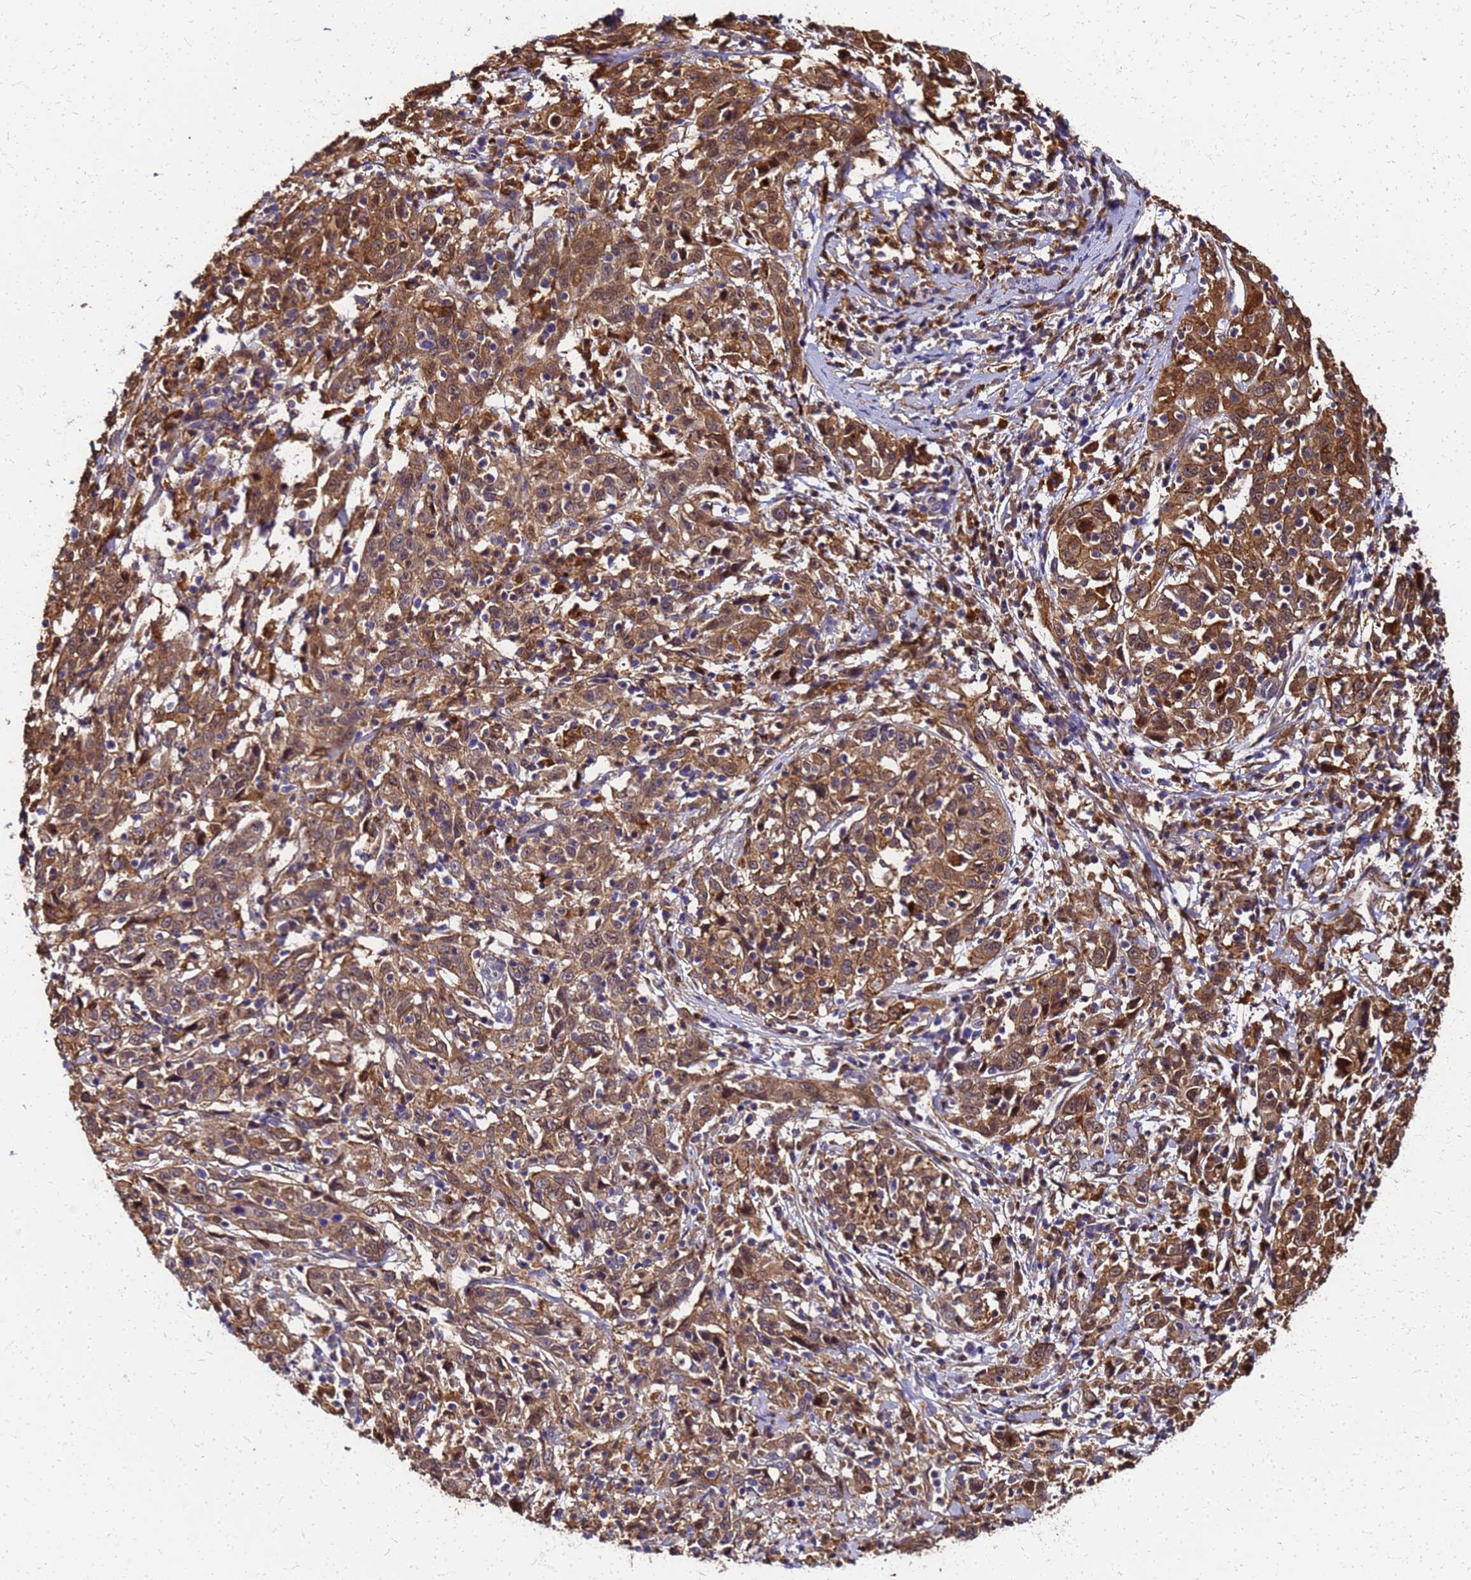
{"staining": {"intensity": "moderate", "quantity": ">75%", "location": "cytoplasmic/membranous,nuclear"}, "tissue": "cervical cancer", "cell_type": "Tumor cells", "image_type": "cancer", "snomed": [{"axis": "morphology", "description": "Squamous cell carcinoma, NOS"}, {"axis": "topography", "description": "Cervix"}], "caption": "Protein expression analysis of squamous cell carcinoma (cervical) displays moderate cytoplasmic/membranous and nuclear expression in approximately >75% of tumor cells.", "gene": "S100A11", "patient": {"sex": "female", "age": 46}}